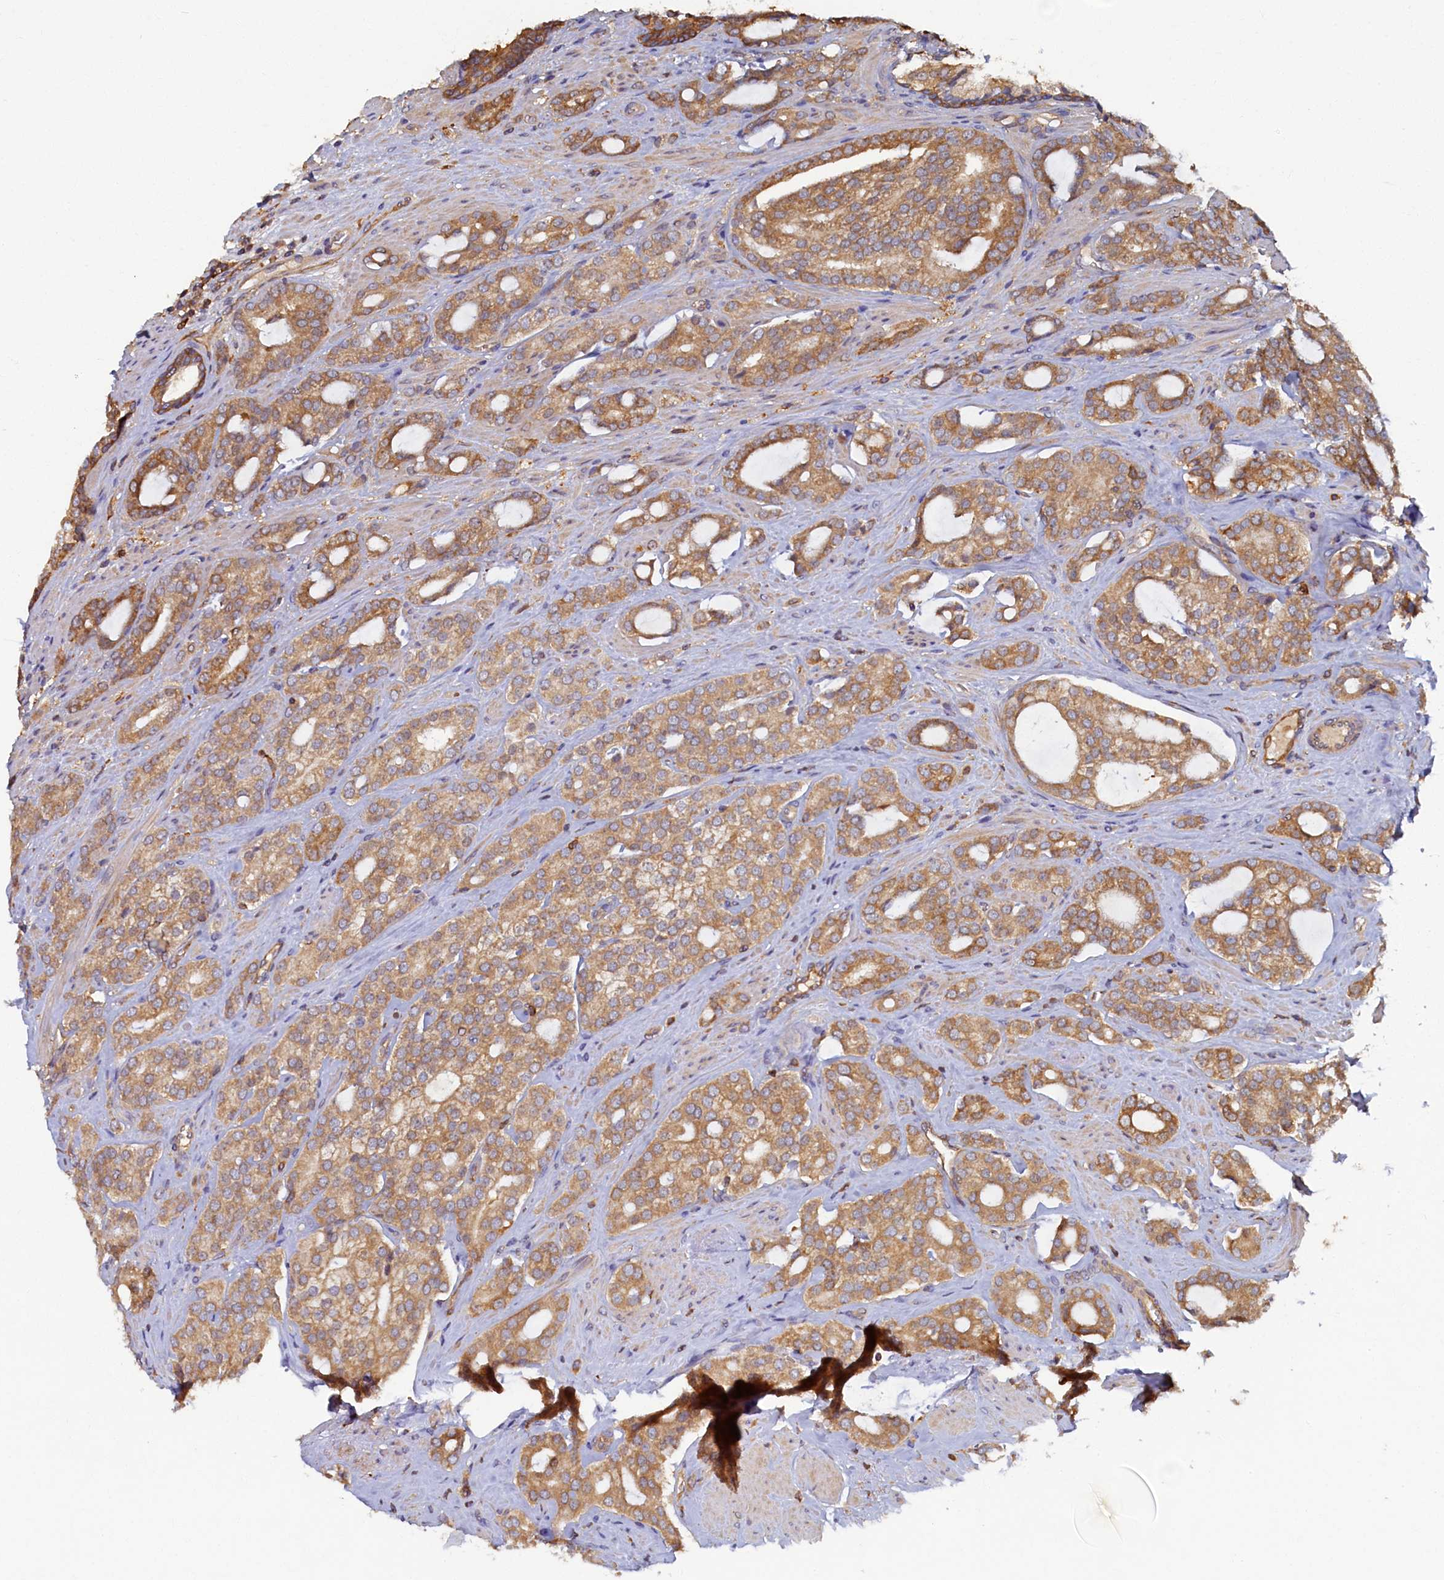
{"staining": {"intensity": "moderate", "quantity": ">75%", "location": "cytoplasmic/membranous"}, "tissue": "prostate cancer", "cell_type": "Tumor cells", "image_type": "cancer", "snomed": [{"axis": "morphology", "description": "Adenocarcinoma, High grade"}, {"axis": "topography", "description": "Prostate"}], "caption": "Protein expression analysis of human prostate cancer reveals moderate cytoplasmic/membranous staining in approximately >75% of tumor cells.", "gene": "TIMM8B", "patient": {"sex": "male", "age": 63}}